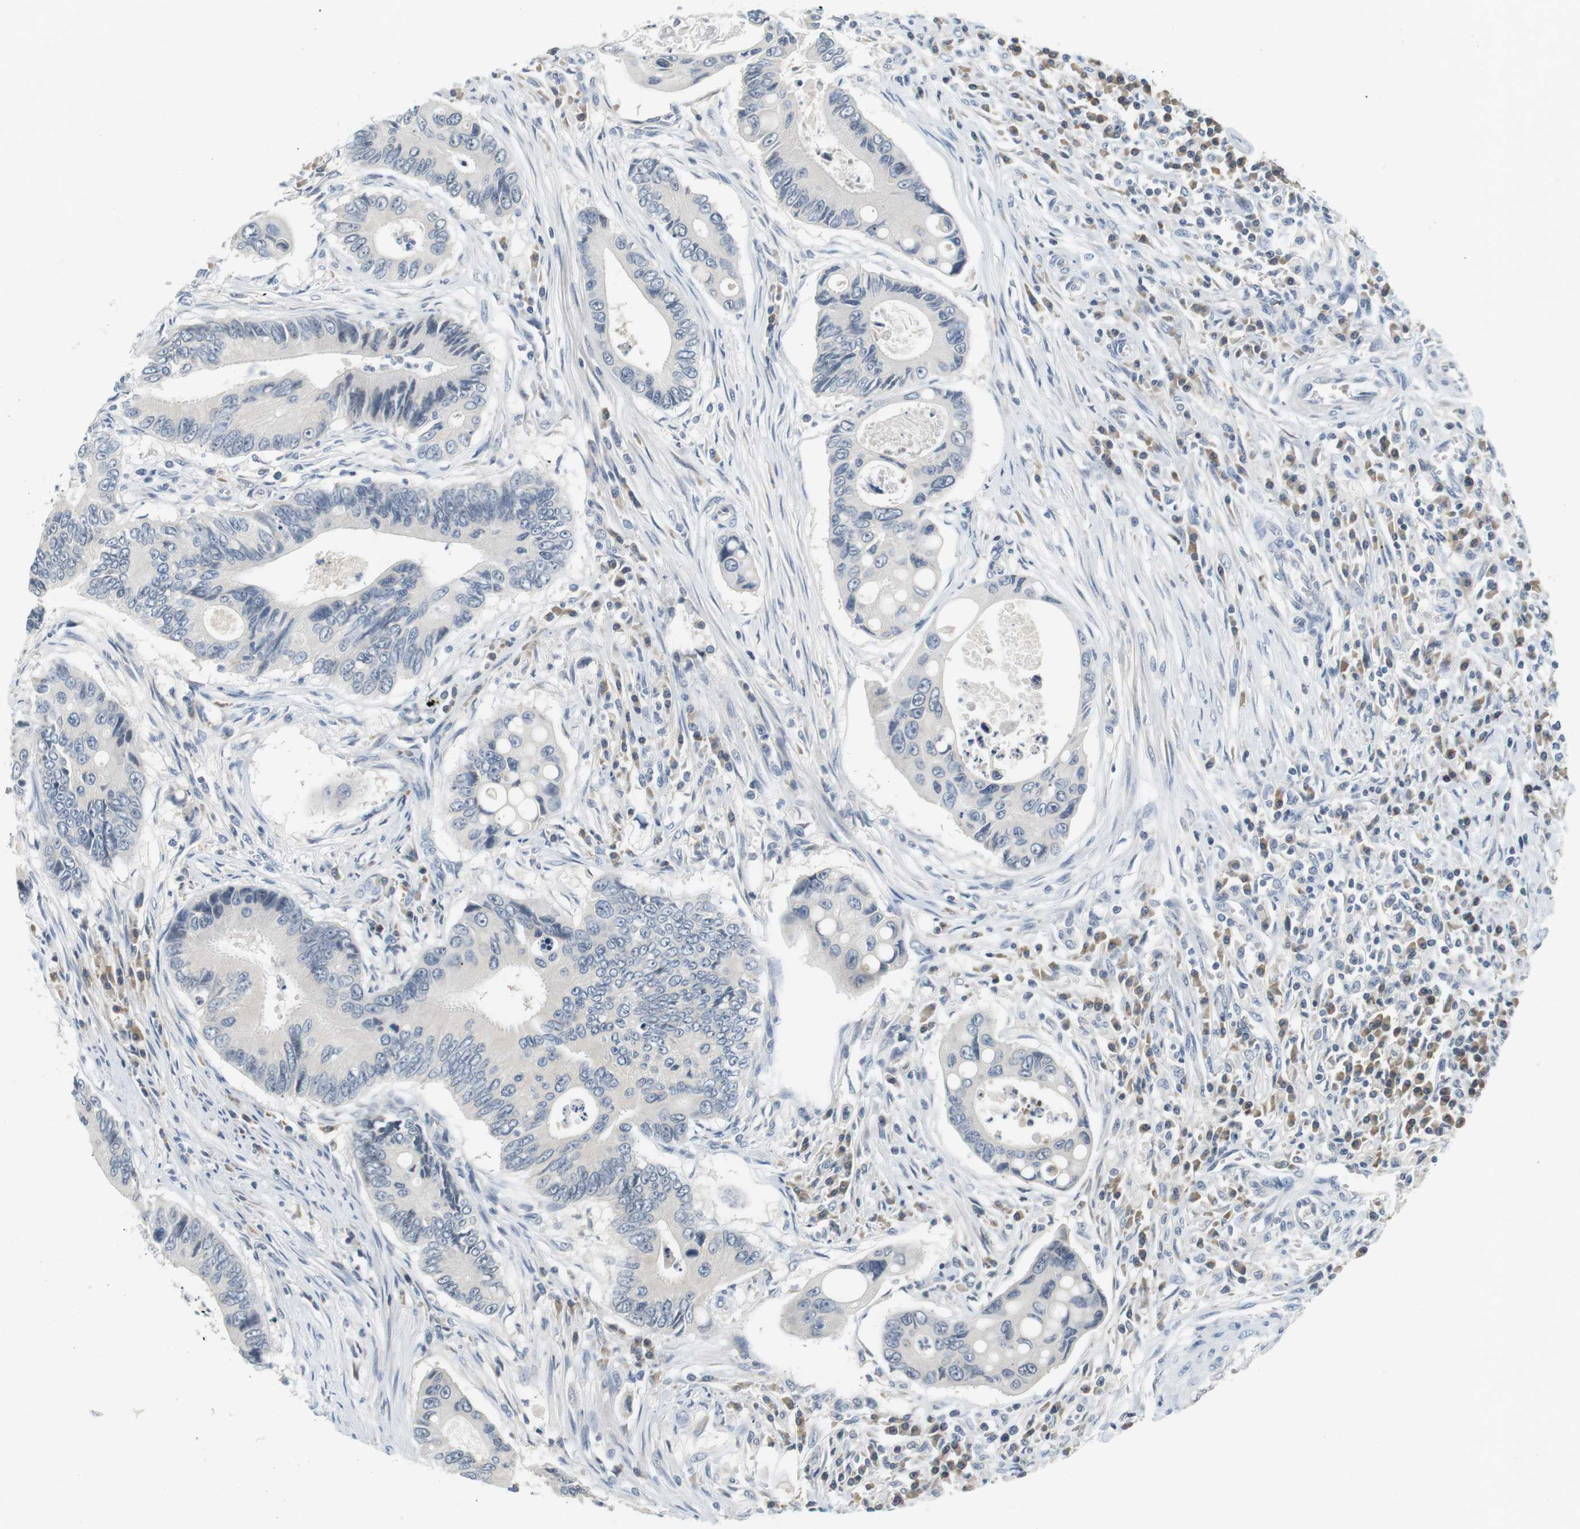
{"staining": {"intensity": "negative", "quantity": "none", "location": "none"}, "tissue": "colorectal cancer", "cell_type": "Tumor cells", "image_type": "cancer", "snomed": [{"axis": "morphology", "description": "Inflammation, NOS"}, {"axis": "morphology", "description": "Adenocarcinoma, NOS"}, {"axis": "topography", "description": "Colon"}], "caption": "Tumor cells show no significant protein staining in colorectal cancer. The staining was performed using DAB (3,3'-diaminobenzidine) to visualize the protein expression in brown, while the nuclei were stained in blue with hematoxylin (Magnification: 20x).", "gene": "WNT7A", "patient": {"sex": "male", "age": 72}}